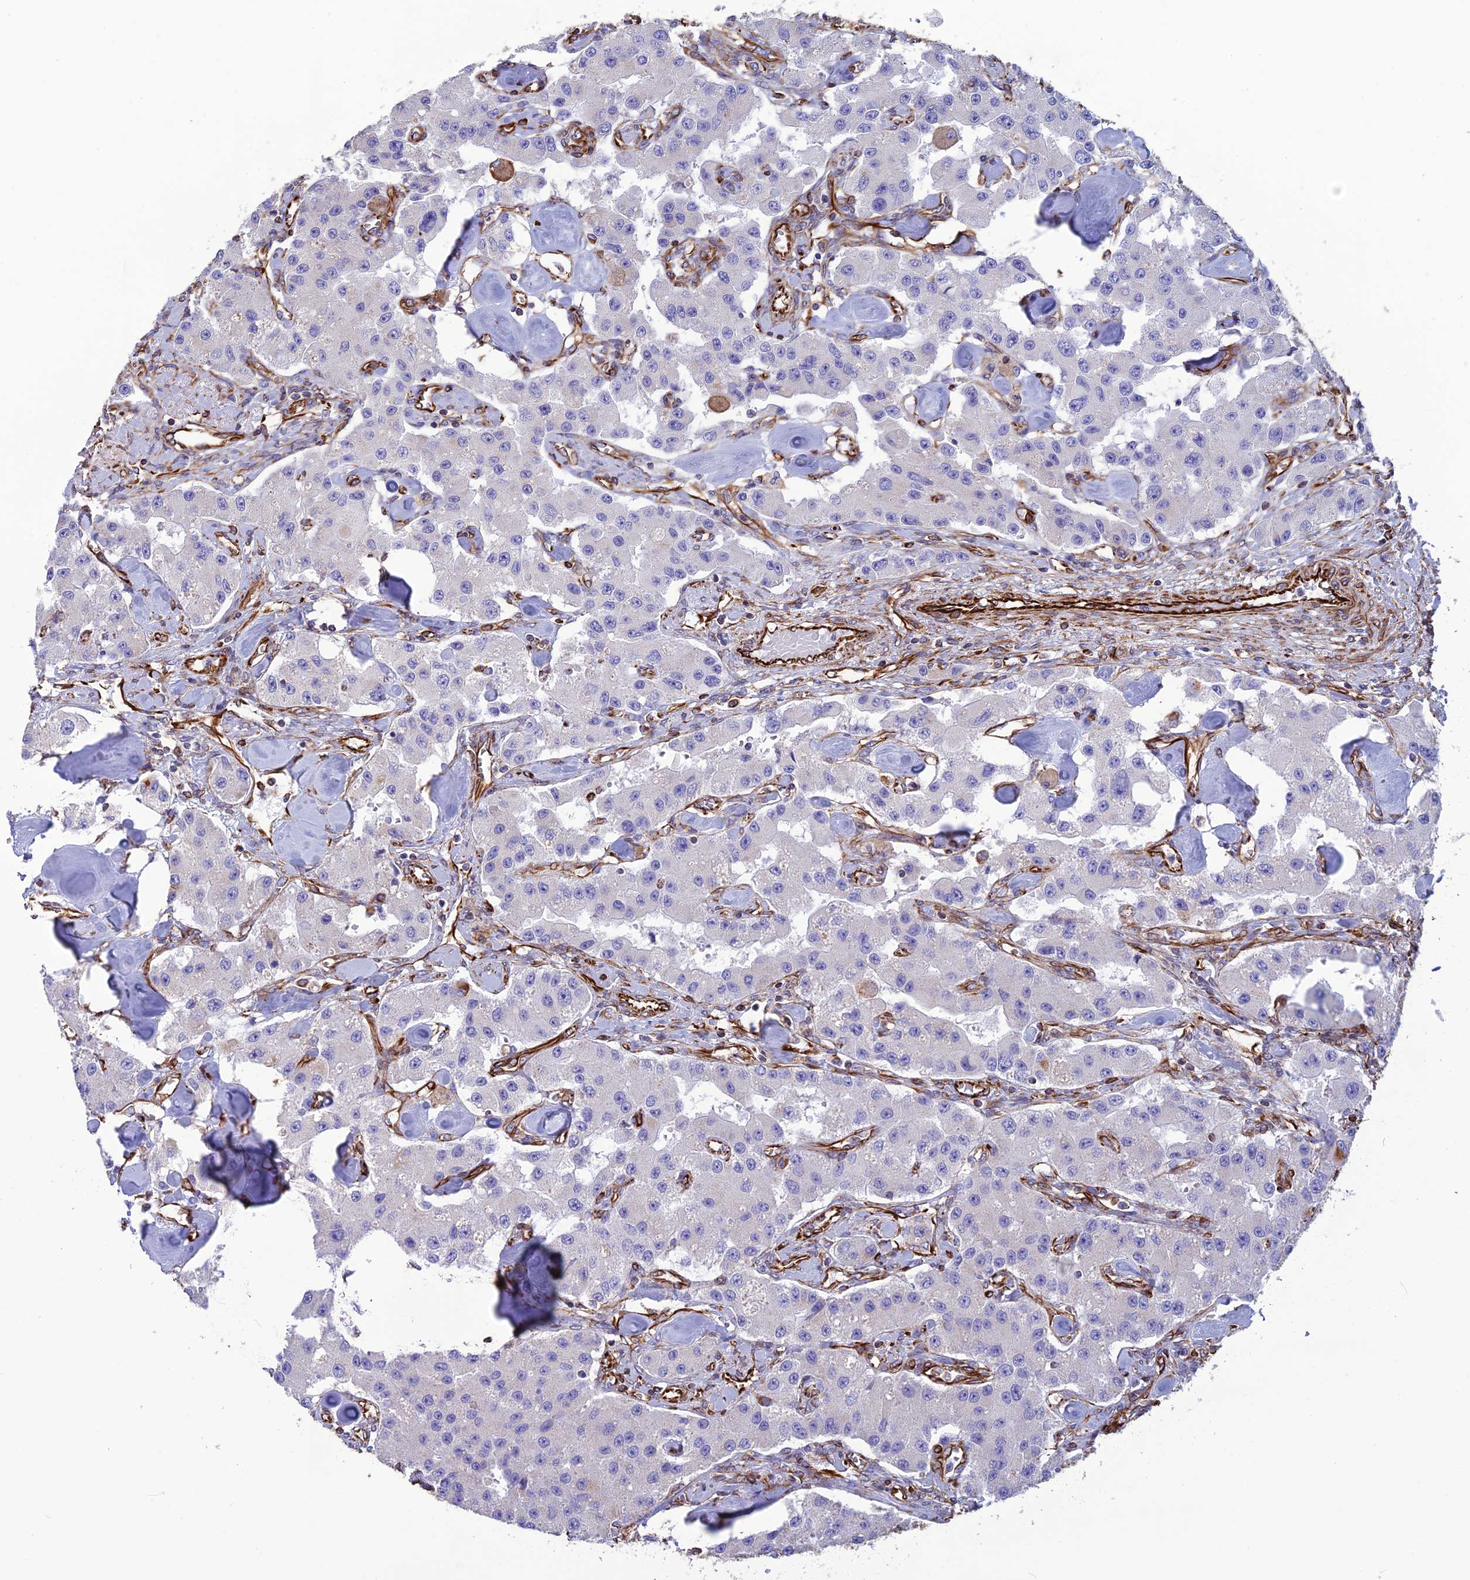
{"staining": {"intensity": "negative", "quantity": "none", "location": "none"}, "tissue": "carcinoid", "cell_type": "Tumor cells", "image_type": "cancer", "snomed": [{"axis": "morphology", "description": "Carcinoid, malignant, NOS"}, {"axis": "topography", "description": "Pancreas"}], "caption": "Protein analysis of carcinoid shows no significant staining in tumor cells.", "gene": "FBXL20", "patient": {"sex": "male", "age": 41}}